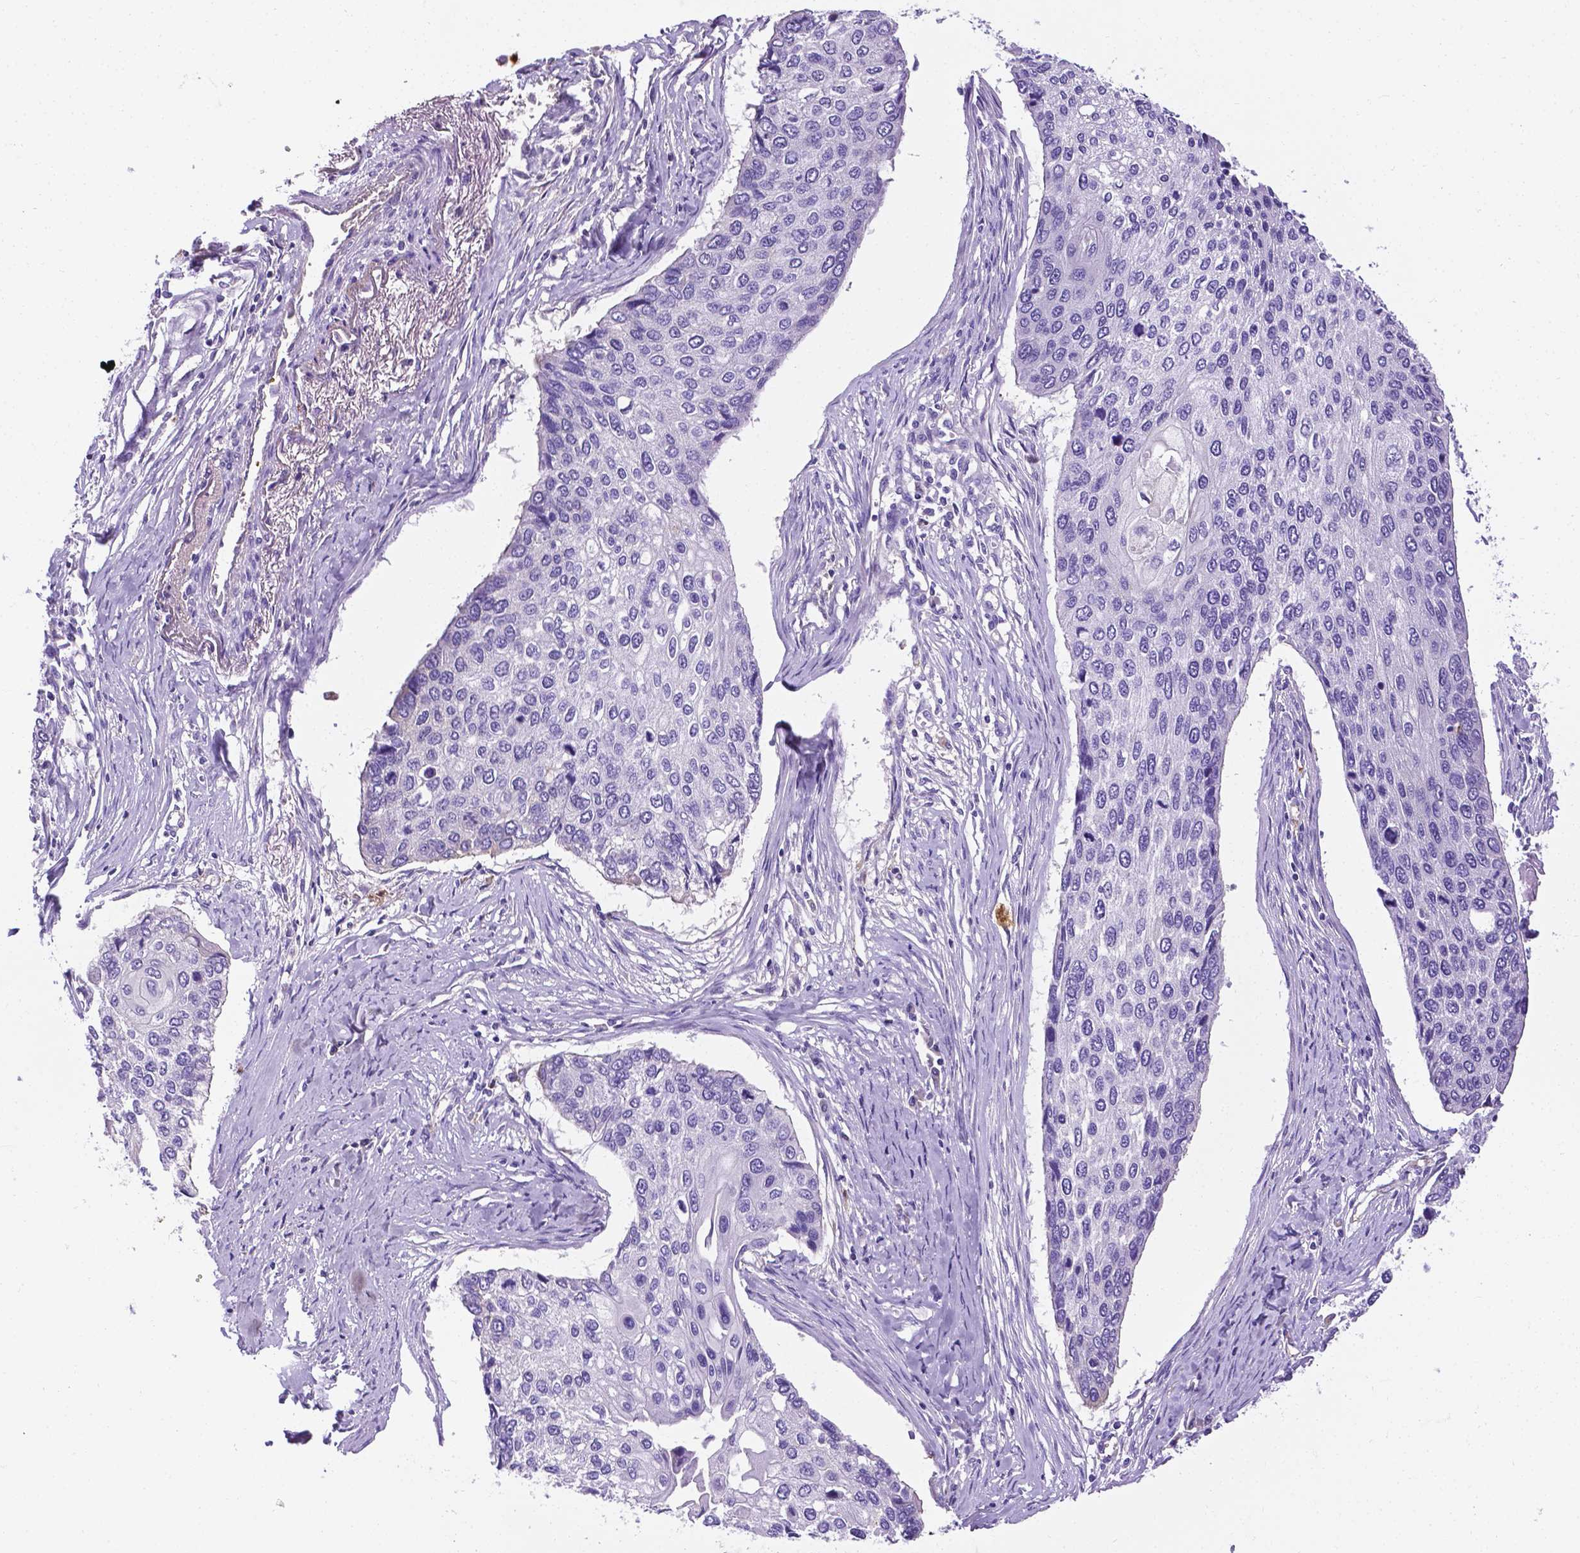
{"staining": {"intensity": "negative", "quantity": "none", "location": "none"}, "tissue": "lung cancer", "cell_type": "Tumor cells", "image_type": "cancer", "snomed": [{"axis": "morphology", "description": "Squamous cell carcinoma, NOS"}, {"axis": "morphology", "description": "Squamous cell carcinoma, metastatic, NOS"}, {"axis": "topography", "description": "Lung"}], "caption": "Lung cancer stained for a protein using immunohistochemistry displays no expression tumor cells.", "gene": "APOE", "patient": {"sex": "male", "age": 63}}